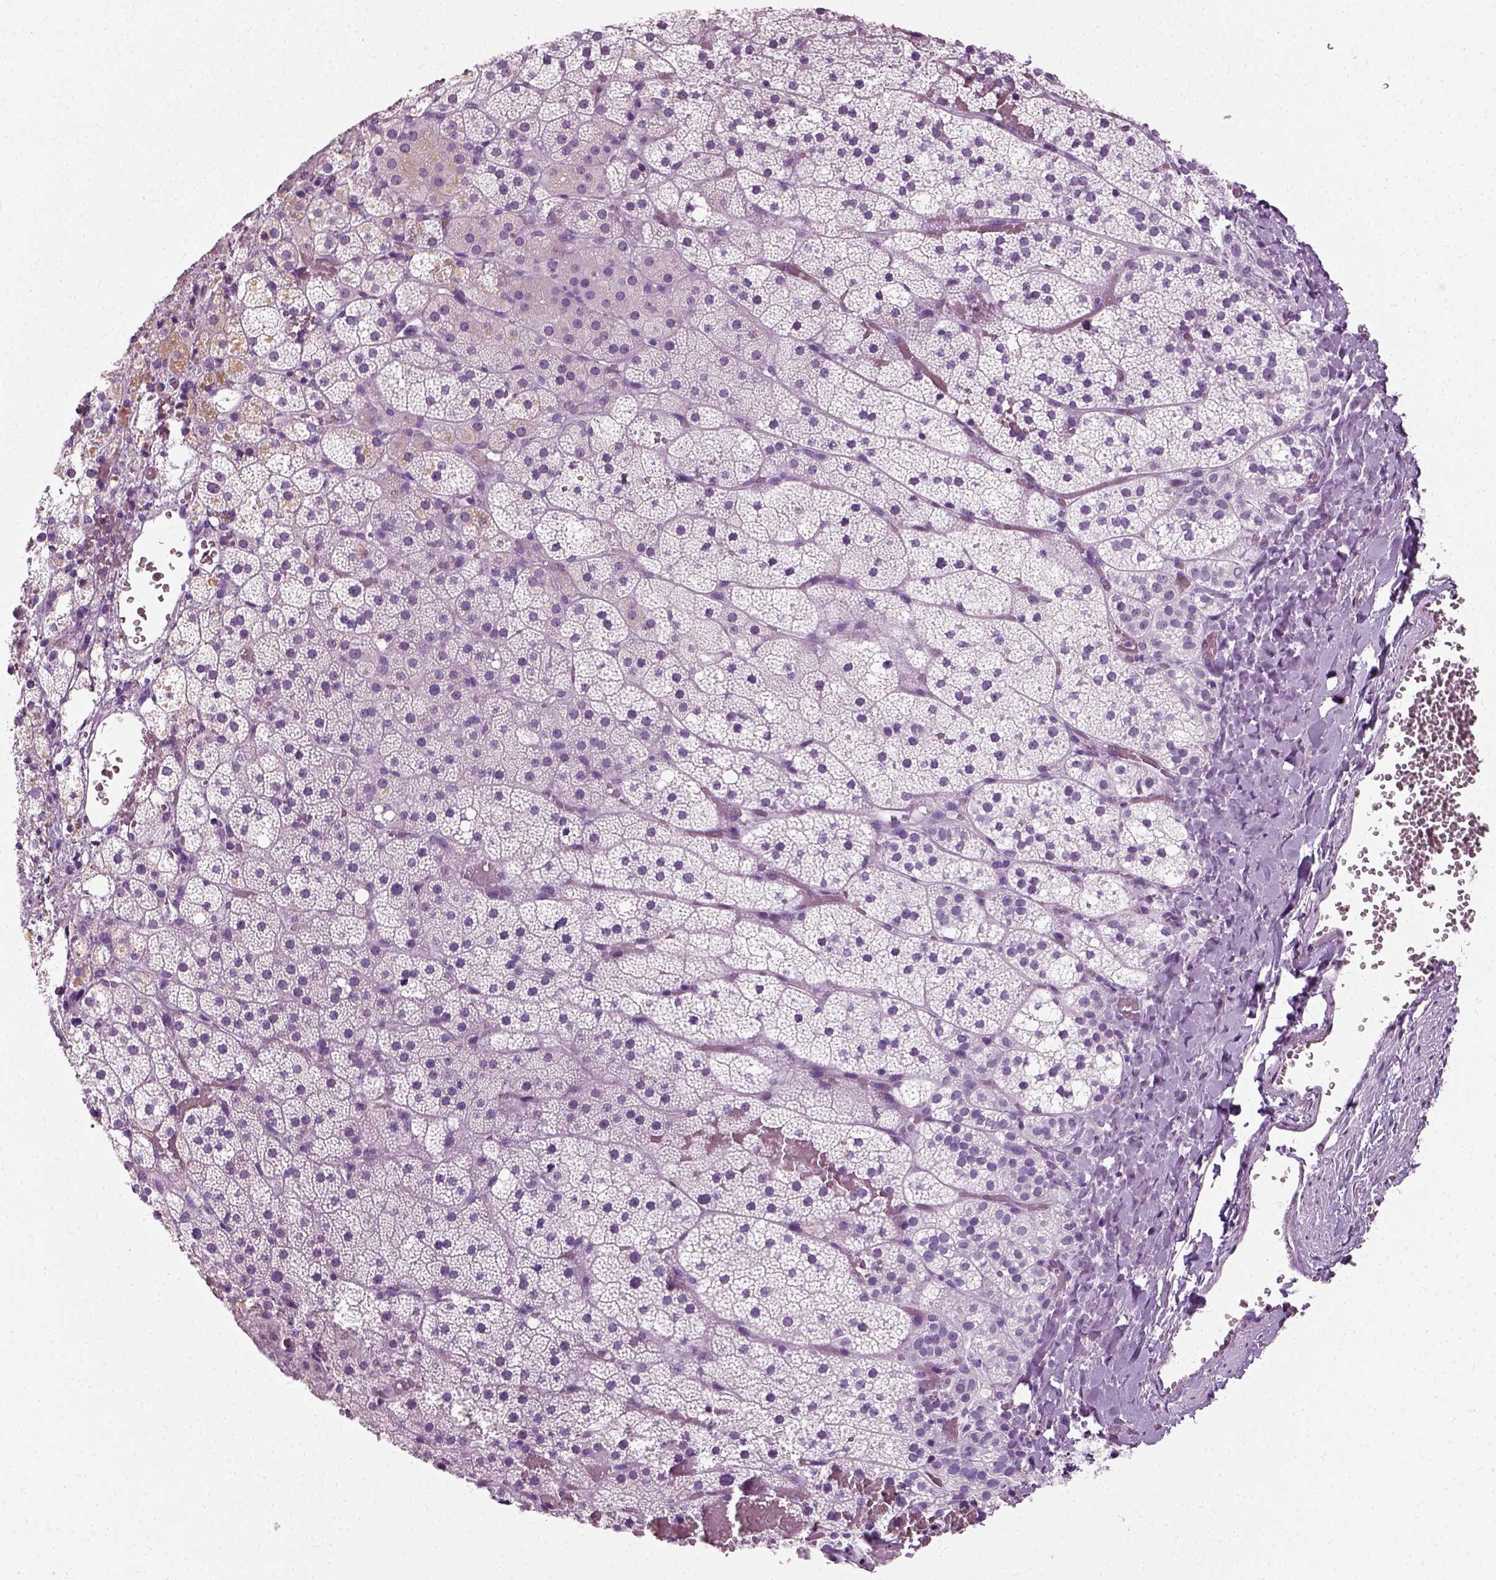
{"staining": {"intensity": "negative", "quantity": "none", "location": "none"}, "tissue": "adrenal gland", "cell_type": "Glandular cells", "image_type": "normal", "snomed": [{"axis": "morphology", "description": "Normal tissue, NOS"}, {"axis": "topography", "description": "Adrenal gland"}], "caption": "An immunohistochemistry (IHC) histopathology image of normal adrenal gland is shown. There is no staining in glandular cells of adrenal gland. Nuclei are stained in blue.", "gene": "SPATA31E1", "patient": {"sex": "male", "age": 53}}